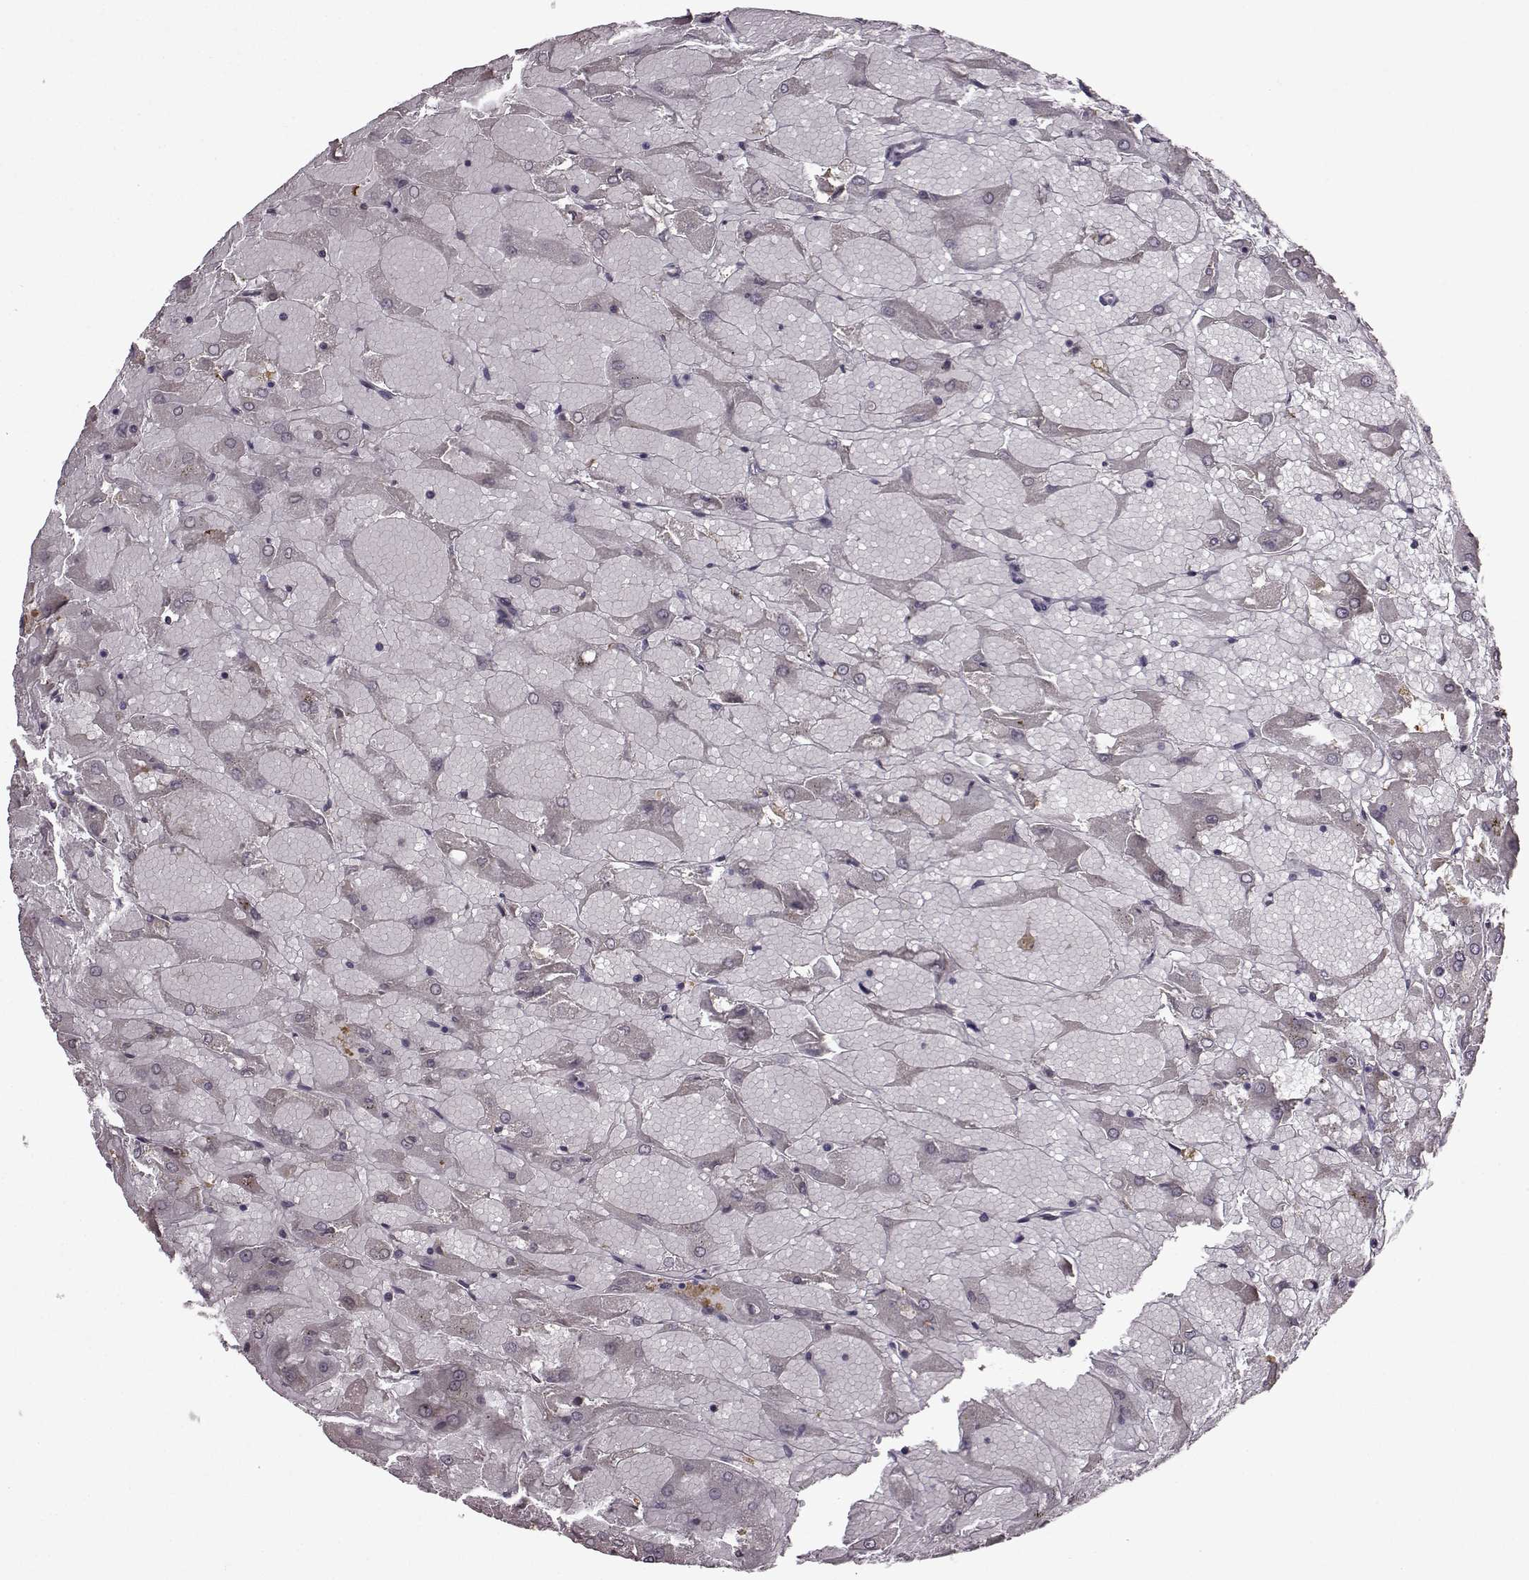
{"staining": {"intensity": "weak", "quantity": "25%-75%", "location": "cytoplasmic/membranous"}, "tissue": "renal cancer", "cell_type": "Tumor cells", "image_type": "cancer", "snomed": [{"axis": "morphology", "description": "Adenocarcinoma, NOS"}, {"axis": "topography", "description": "Kidney"}], "caption": "Renal cancer was stained to show a protein in brown. There is low levels of weak cytoplasmic/membranous positivity in approximately 25%-75% of tumor cells. Using DAB (brown) and hematoxylin (blue) stains, captured at high magnification using brightfield microscopy.", "gene": "NME1-NME2", "patient": {"sex": "male", "age": 72}}